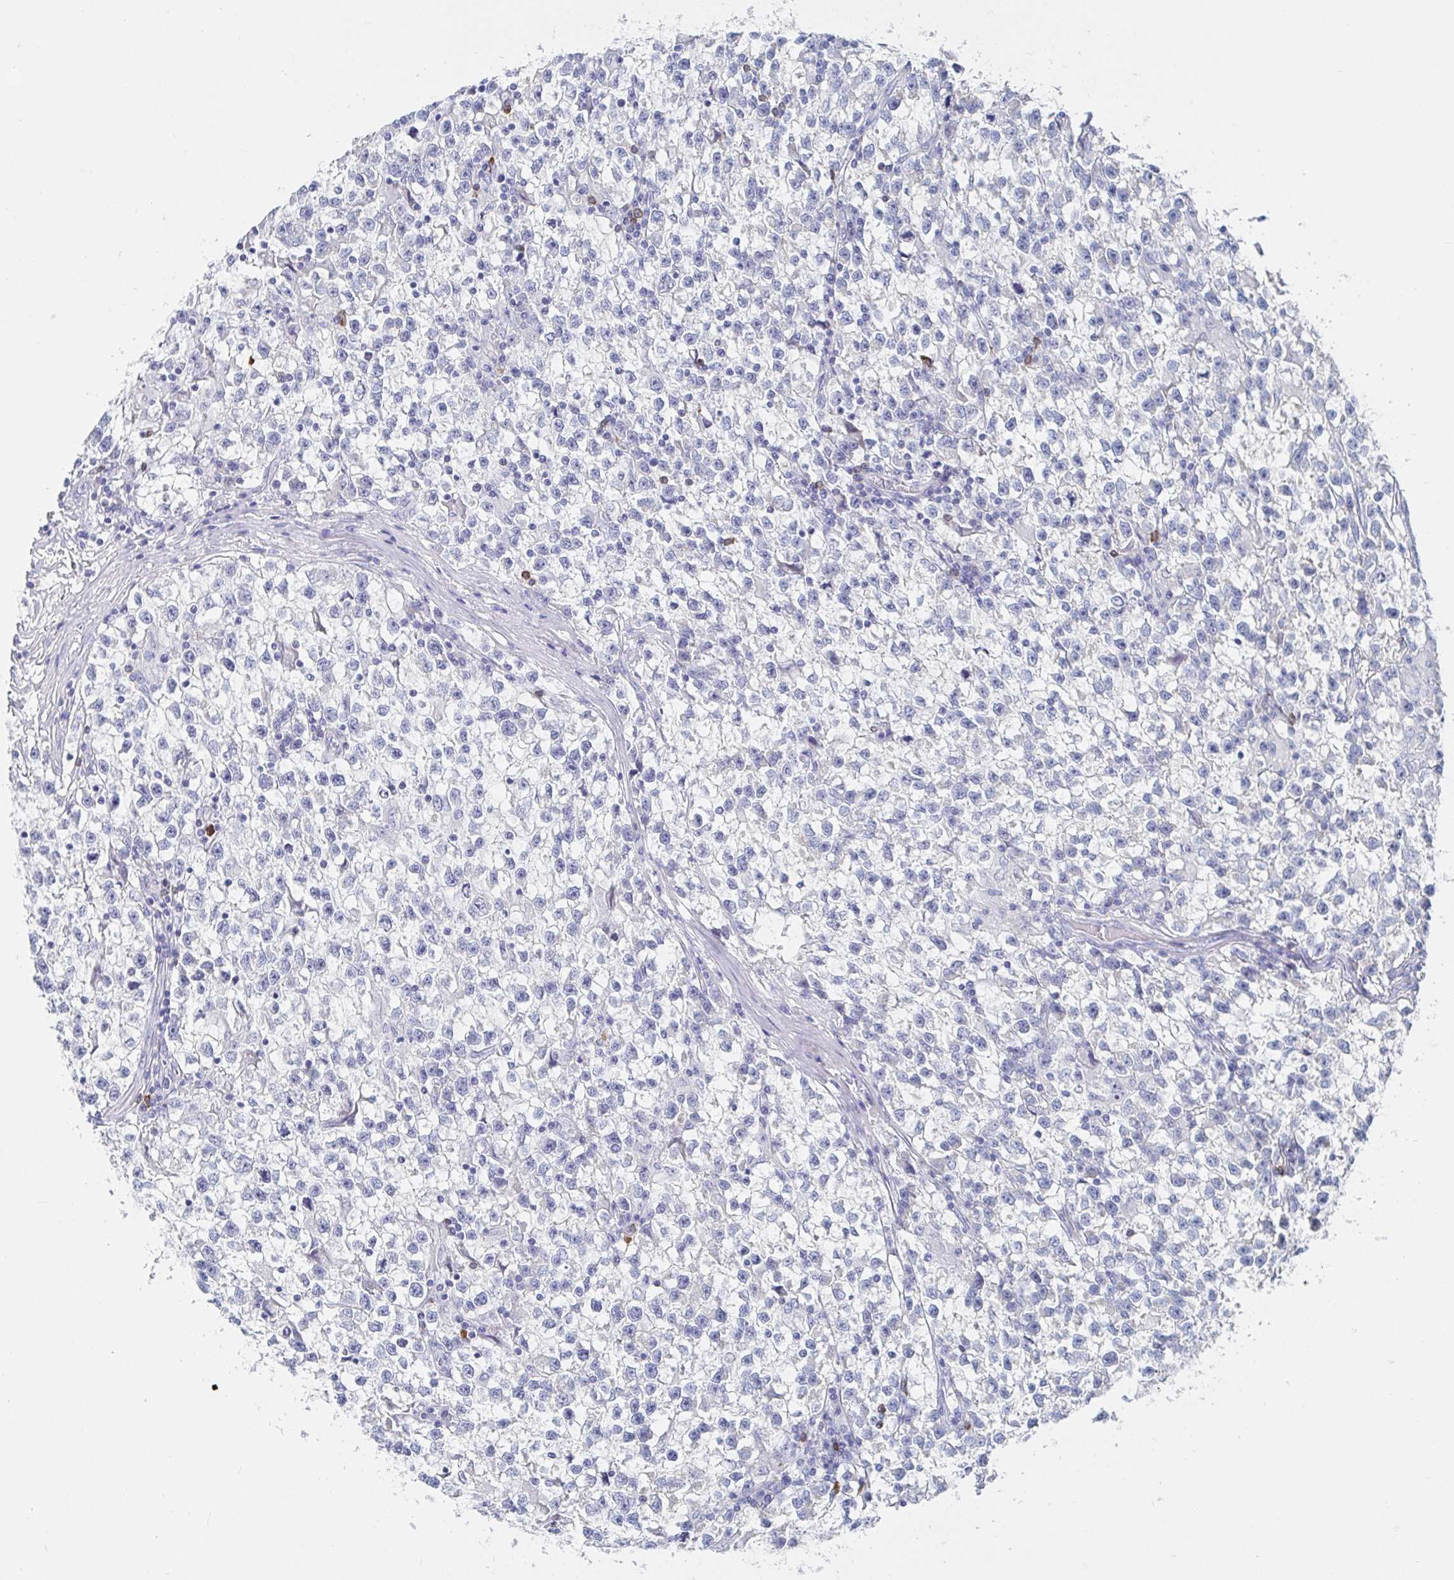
{"staining": {"intensity": "negative", "quantity": "none", "location": "none"}, "tissue": "testis cancer", "cell_type": "Tumor cells", "image_type": "cancer", "snomed": [{"axis": "morphology", "description": "Seminoma, NOS"}, {"axis": "topography", "description": "Testis"}], "caption": "Testis cancer was stained to show a protein in brown. There is no significant staining in tumor cells.", "gene": "PACSIN1", "patient": {"sex": "male", "age": 31}}